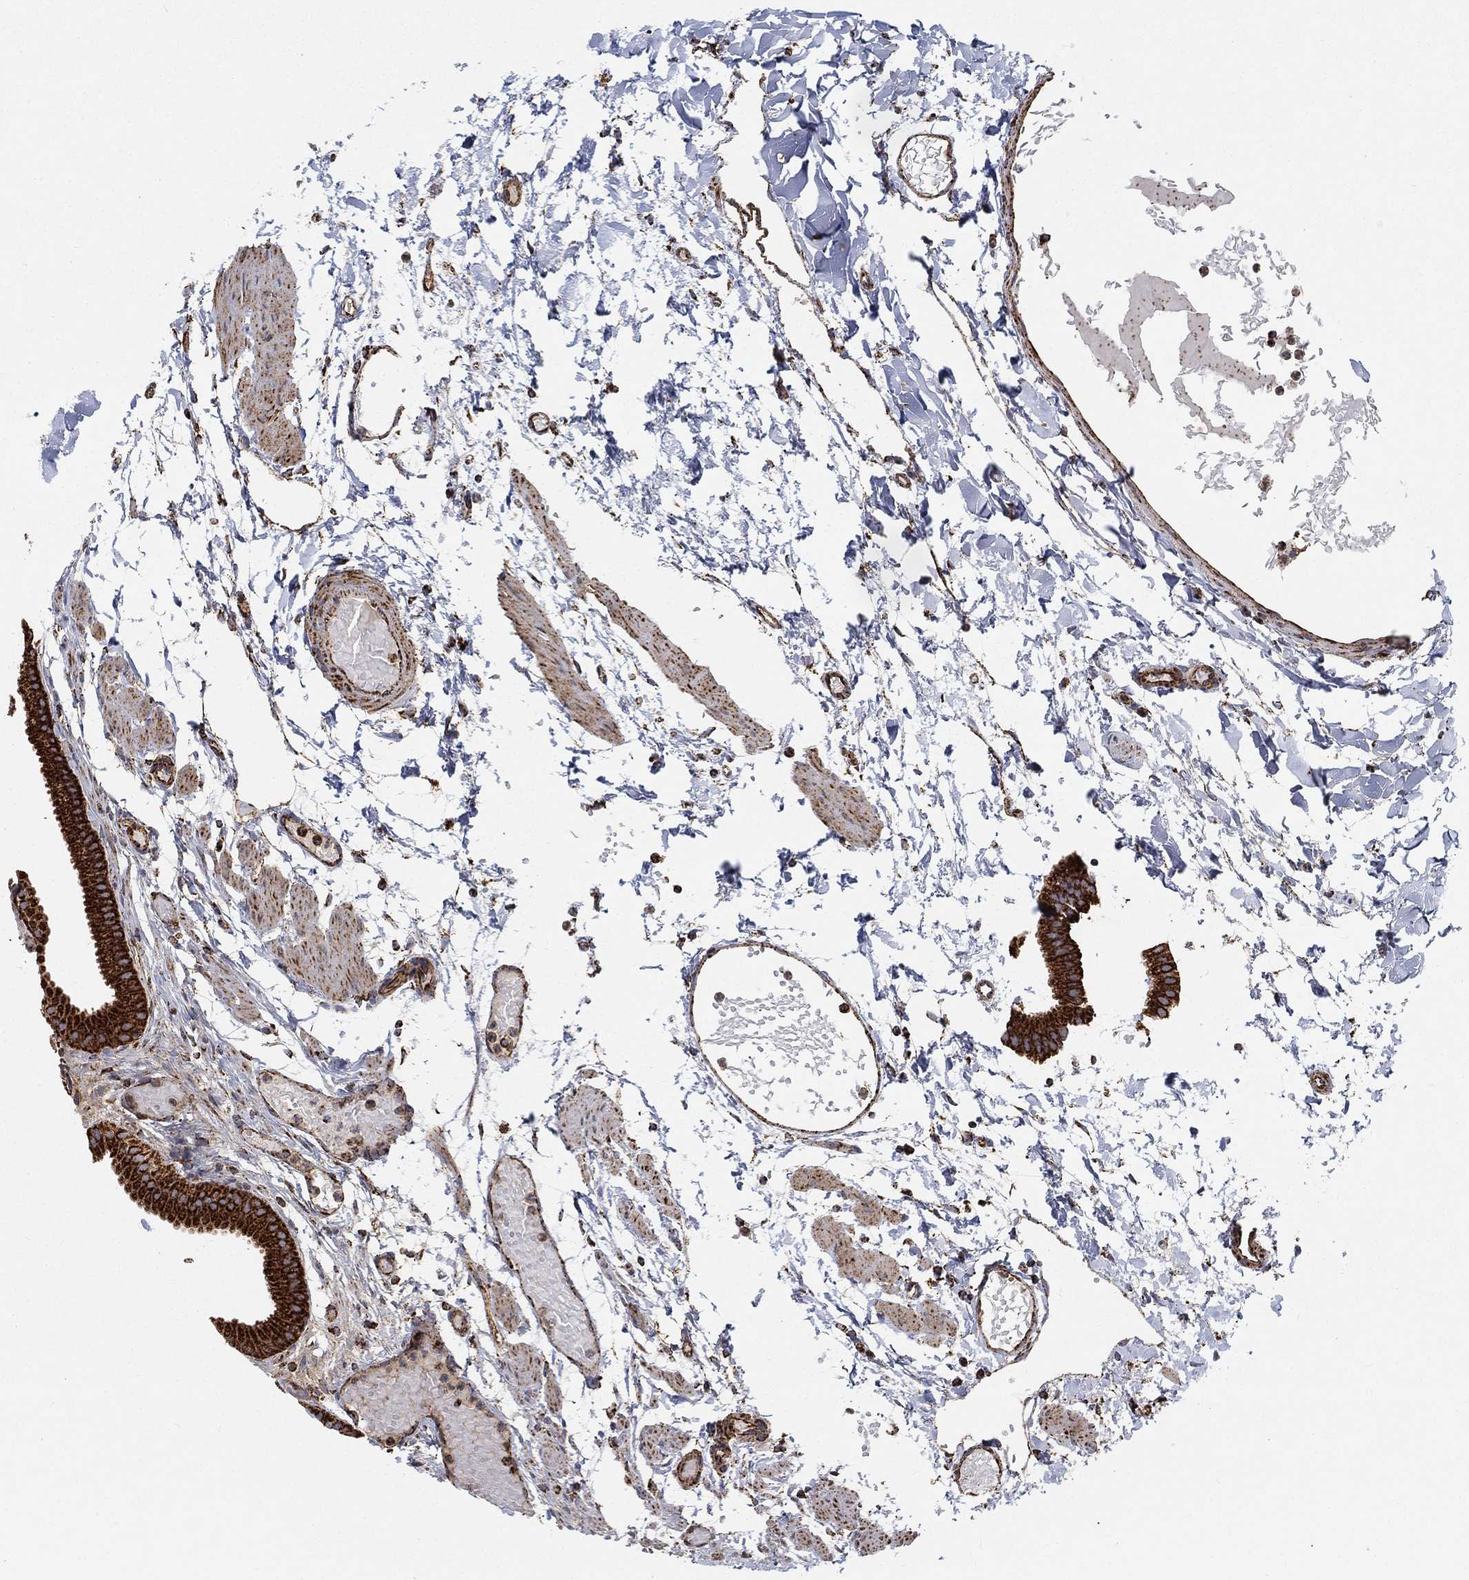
{"staining": {"intensity": "strong", "quantity": ">75%", "location": "cytoplasmic/membranous"}, "tissue": "gallbladder", "cell_type": "Glandular cells", "image_type": "normal", "snomed": [{"axis": "morphology", "description": "Normal tissue, NOS"}, {"axis": "topography", "description": "Gallbladder"}, {"axis": "topography", "description": "Peripheral nerve tissue"}], "caption": "IHC image of benign gallbladder: human gallbladder stained using IHC reveals high levels of strong protein expression localized specifically in the cytoplasmic/membranous of glandular cells, appearing as a cytoplasmic/membranous brown color.", "gene": "SLC38A7", "patient": {"sex": "female", "age": 45}}